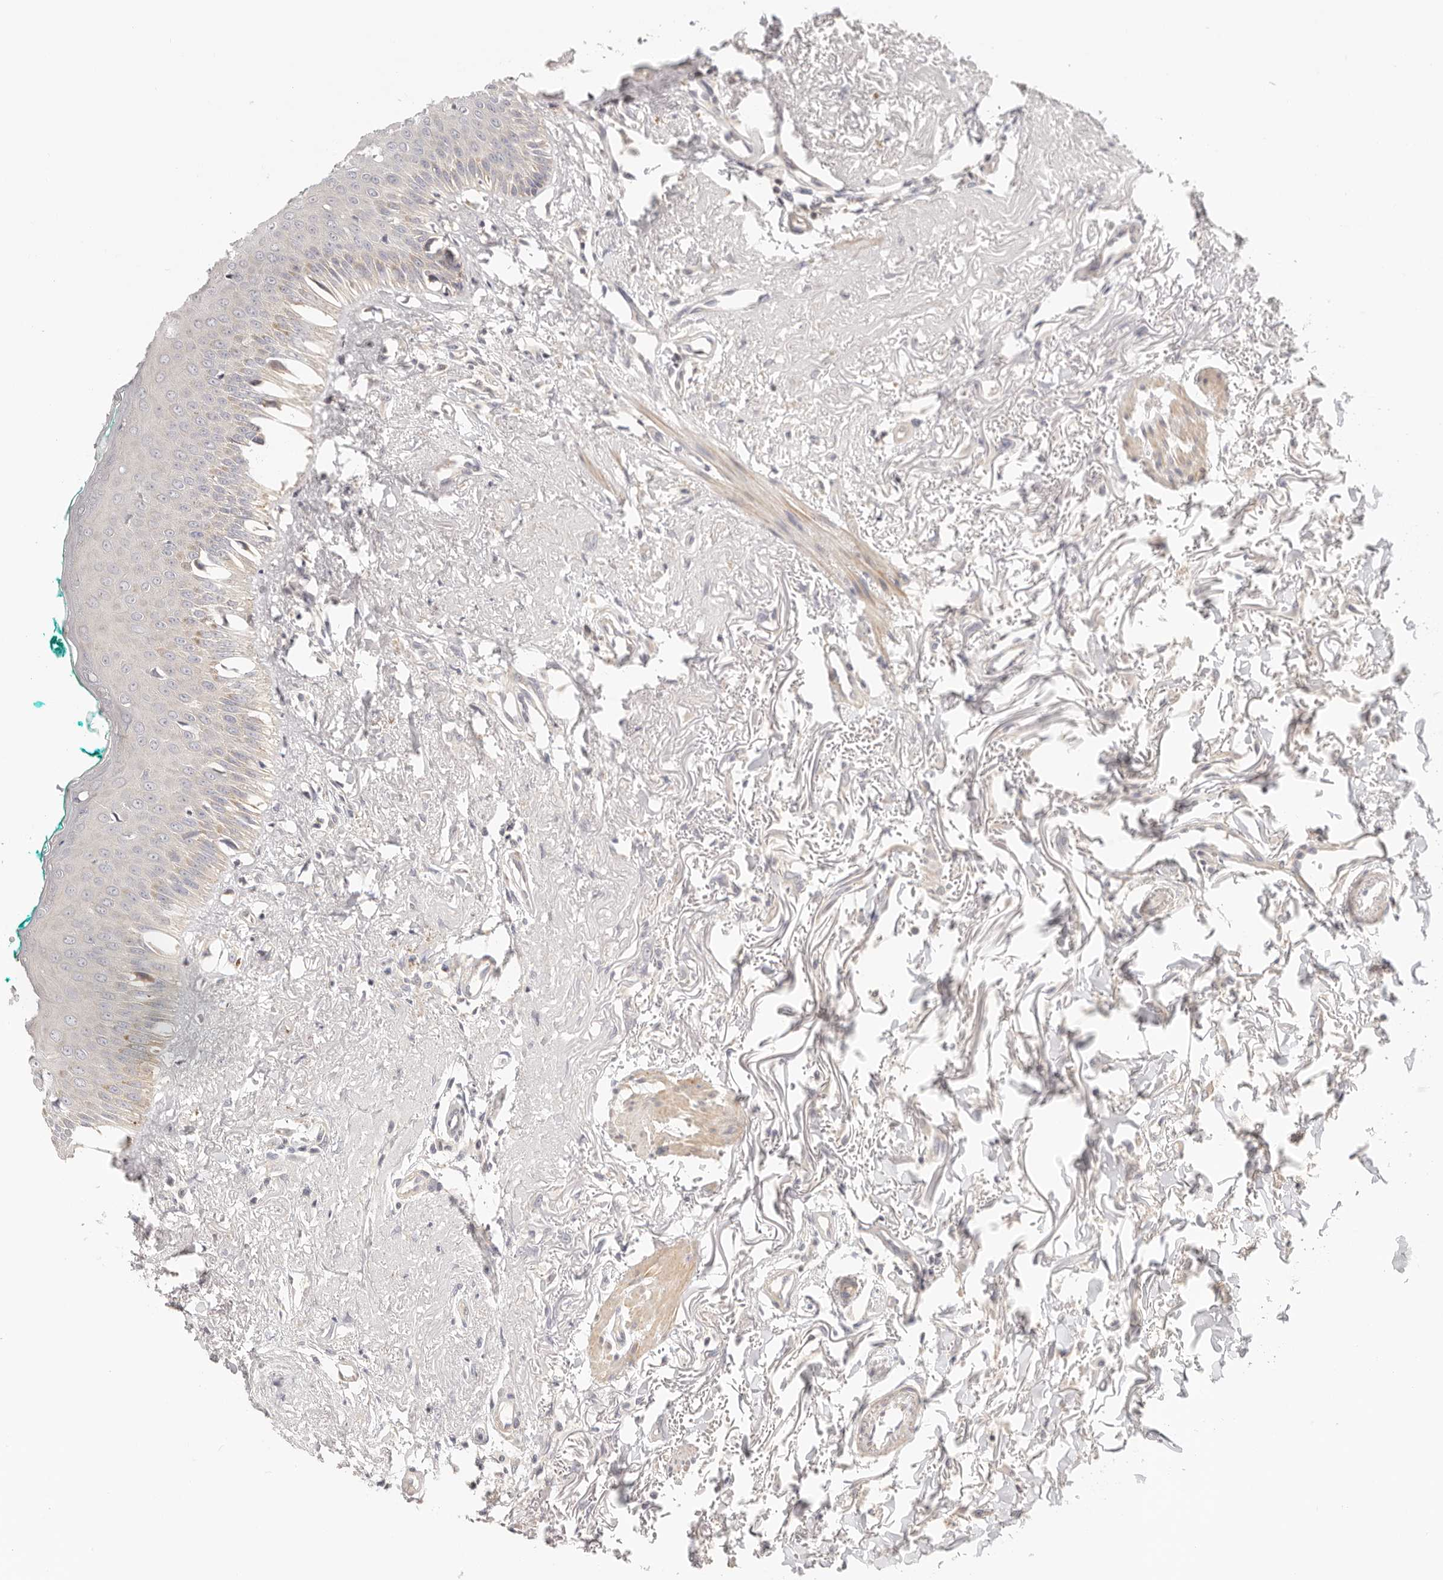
{"staining": {"intensity": "negative", "quantity": "none", "location": "none"}, "tissue": "oral mucosa", "cell_type": "Squamous epithelial cells", "image_type": "normal", "snomed": [{"axis": "morphology", "description": "Normal tissue, NOS"}, {"axis": "topography", "description": "Oral tissue"}], "caption": "IHC image of unremarkable oral mucosa stained for a protein (brown), which exhibits no expression in squamous epithelial cells.", "gene": "KCMF1", "patient": {"sex": "female", "age": 70}}